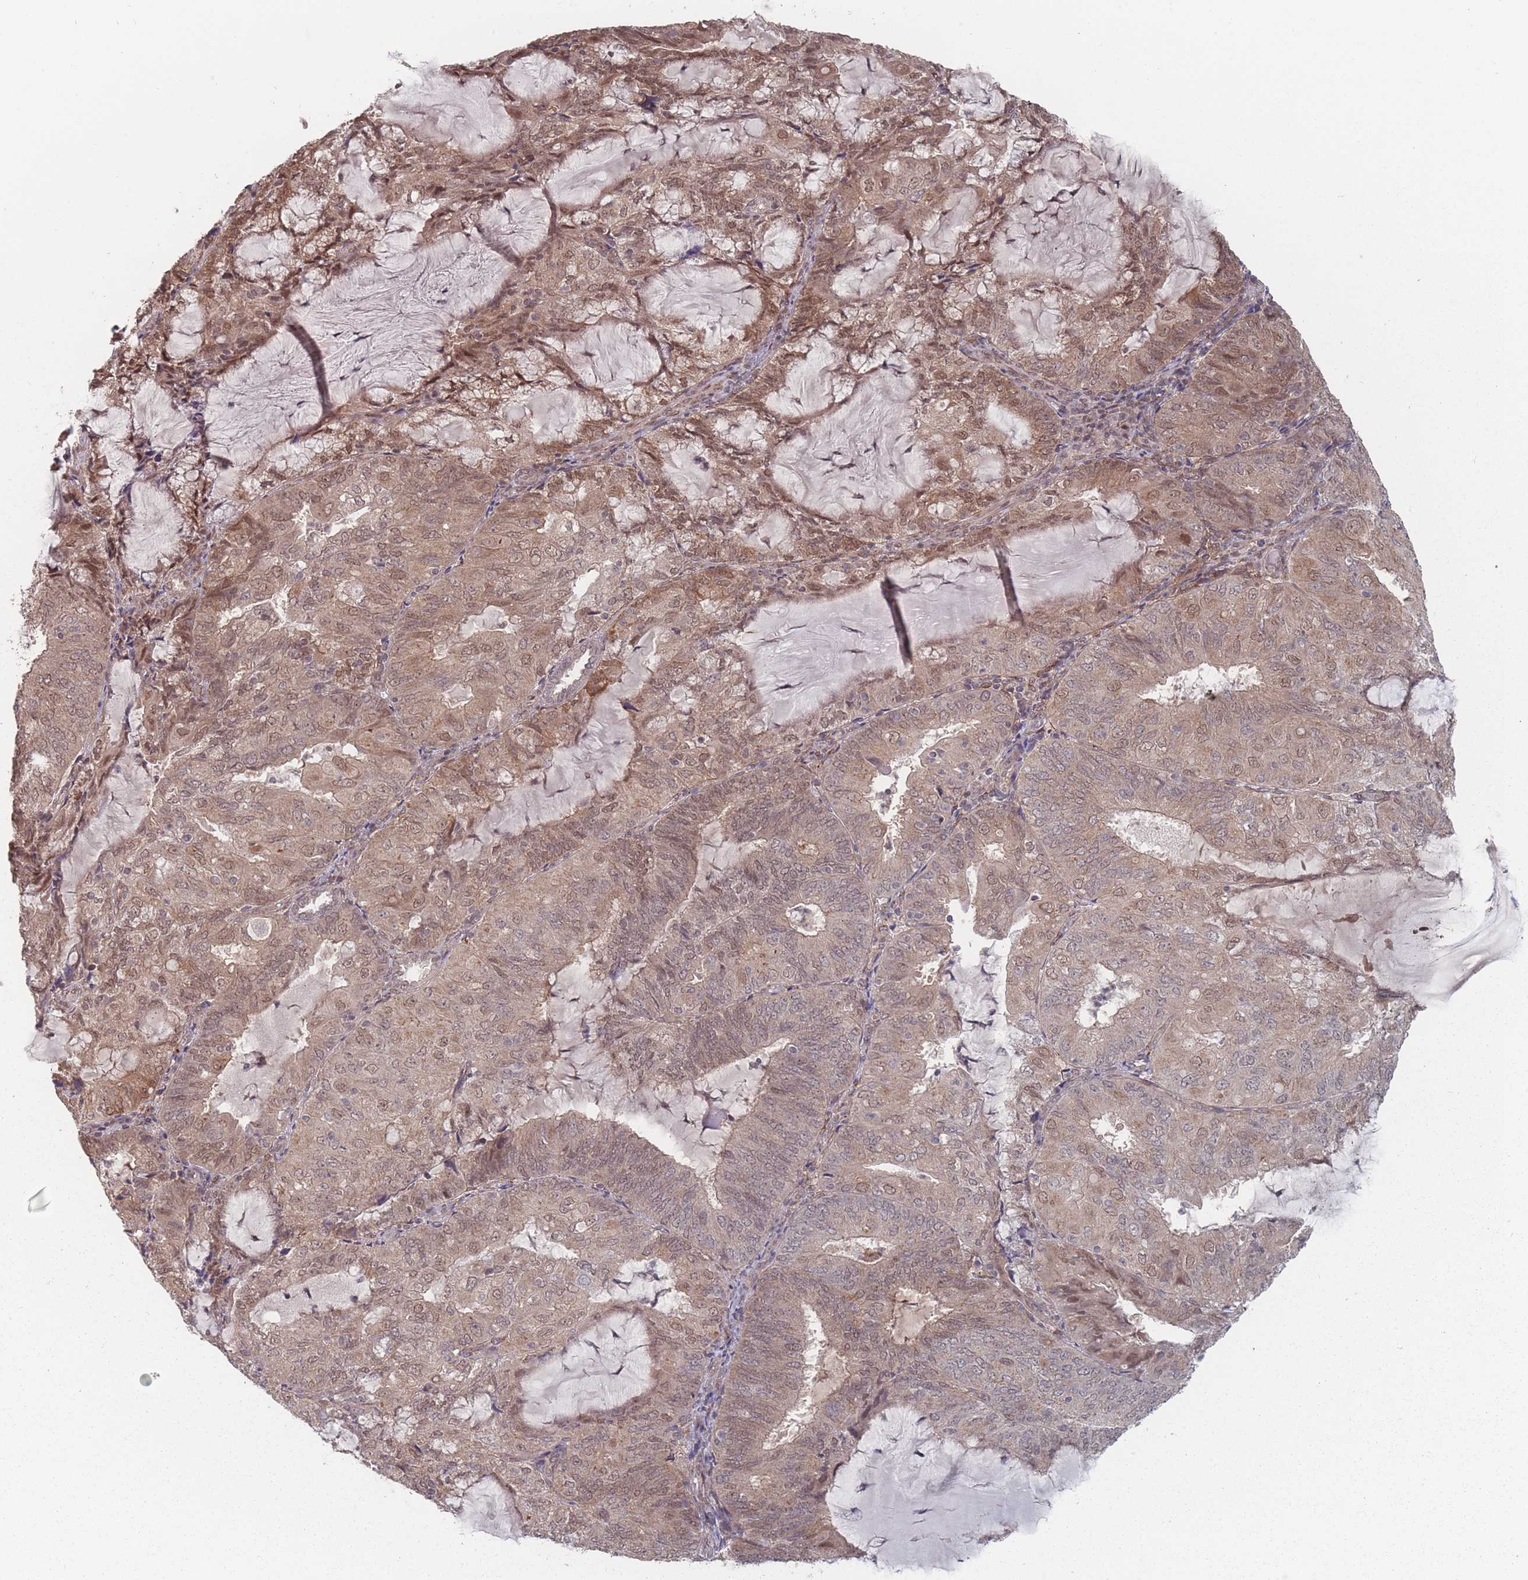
{"staining": {"intensity": "moderate", "quantity": ">75%", "location": "cytoplasmic/membranous,nuclear"}, "tissue": "endometrial cancer", "cell_type": "Tumor cells", "image_type": "cancer", "snomed": [{"axis": "morphology", "description": "Adenocarcinoma, NOS"}, {"axis": "topography", "description": "Endometrium"}], "caption": "Moderate cytoplasmic/membranous and nuclear protein positivity is appreciated in about >75% of tumor cells in endometrial cancer (adenocarcinoma).", "gene": "CNTRL", "patient": {"sex": "female", "age": 81}}